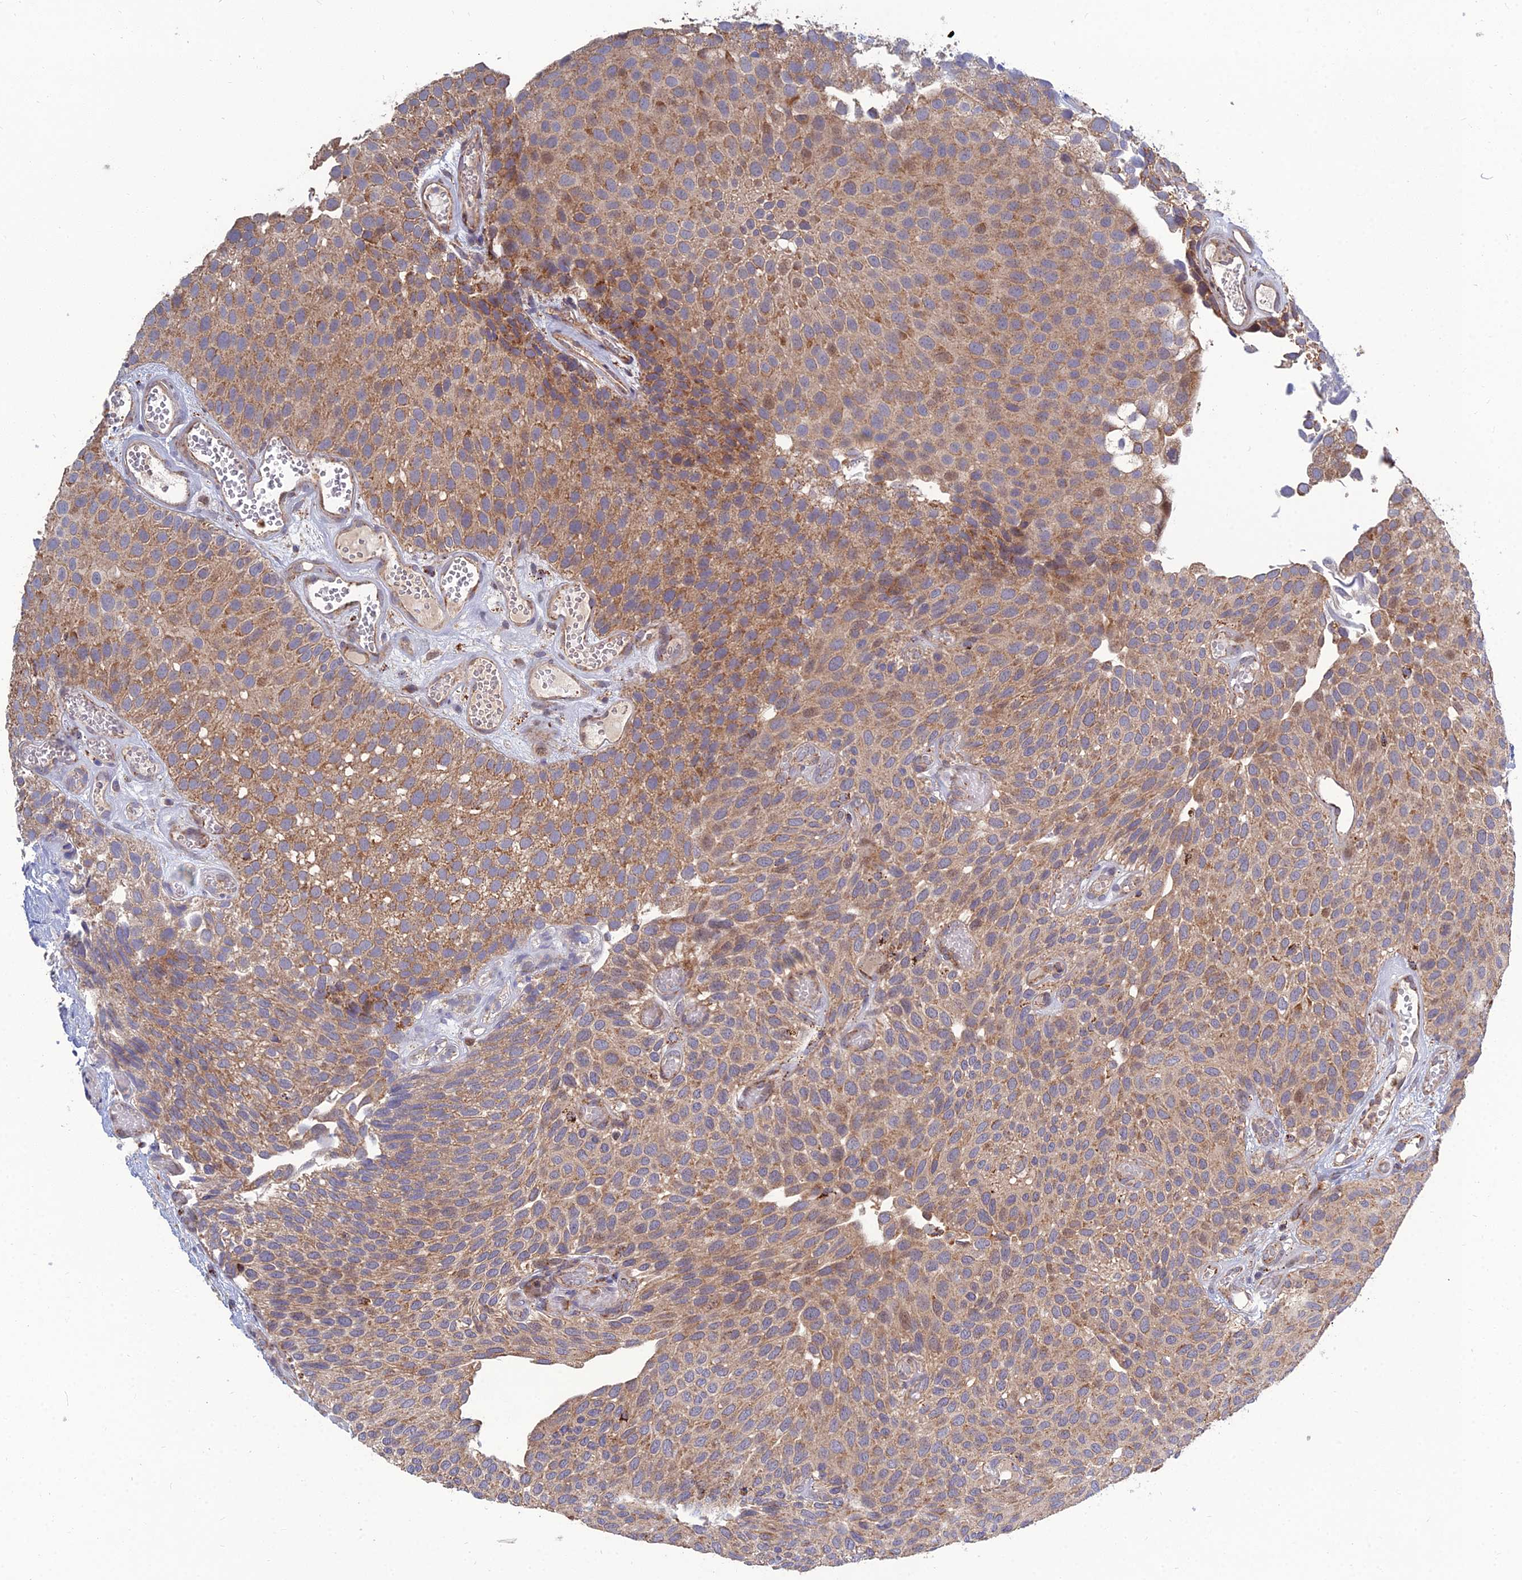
{"staining": {"intensity": "moderate", "quantity": ">75%", "location": "cytoplasmic/membranous"}, "tissue": "urothelial cancer", "cell_type": "Tumor cells", "image_type": "cancer", "snomed": [{"axis": "morphology", "description": "Urothelial carcinoma, Low grade"}, {"axis": "topography", "description": "Urinary bladder"}], "caption": "Human low-grade urothelial carcinoma stained for a protein (brown) exhibits moderate cytoplasmic/membranous positive positivity in approximately >75% of tumor cells.", "gene": "RIC8B", "patient": {"sex": "male", "age": 89}}